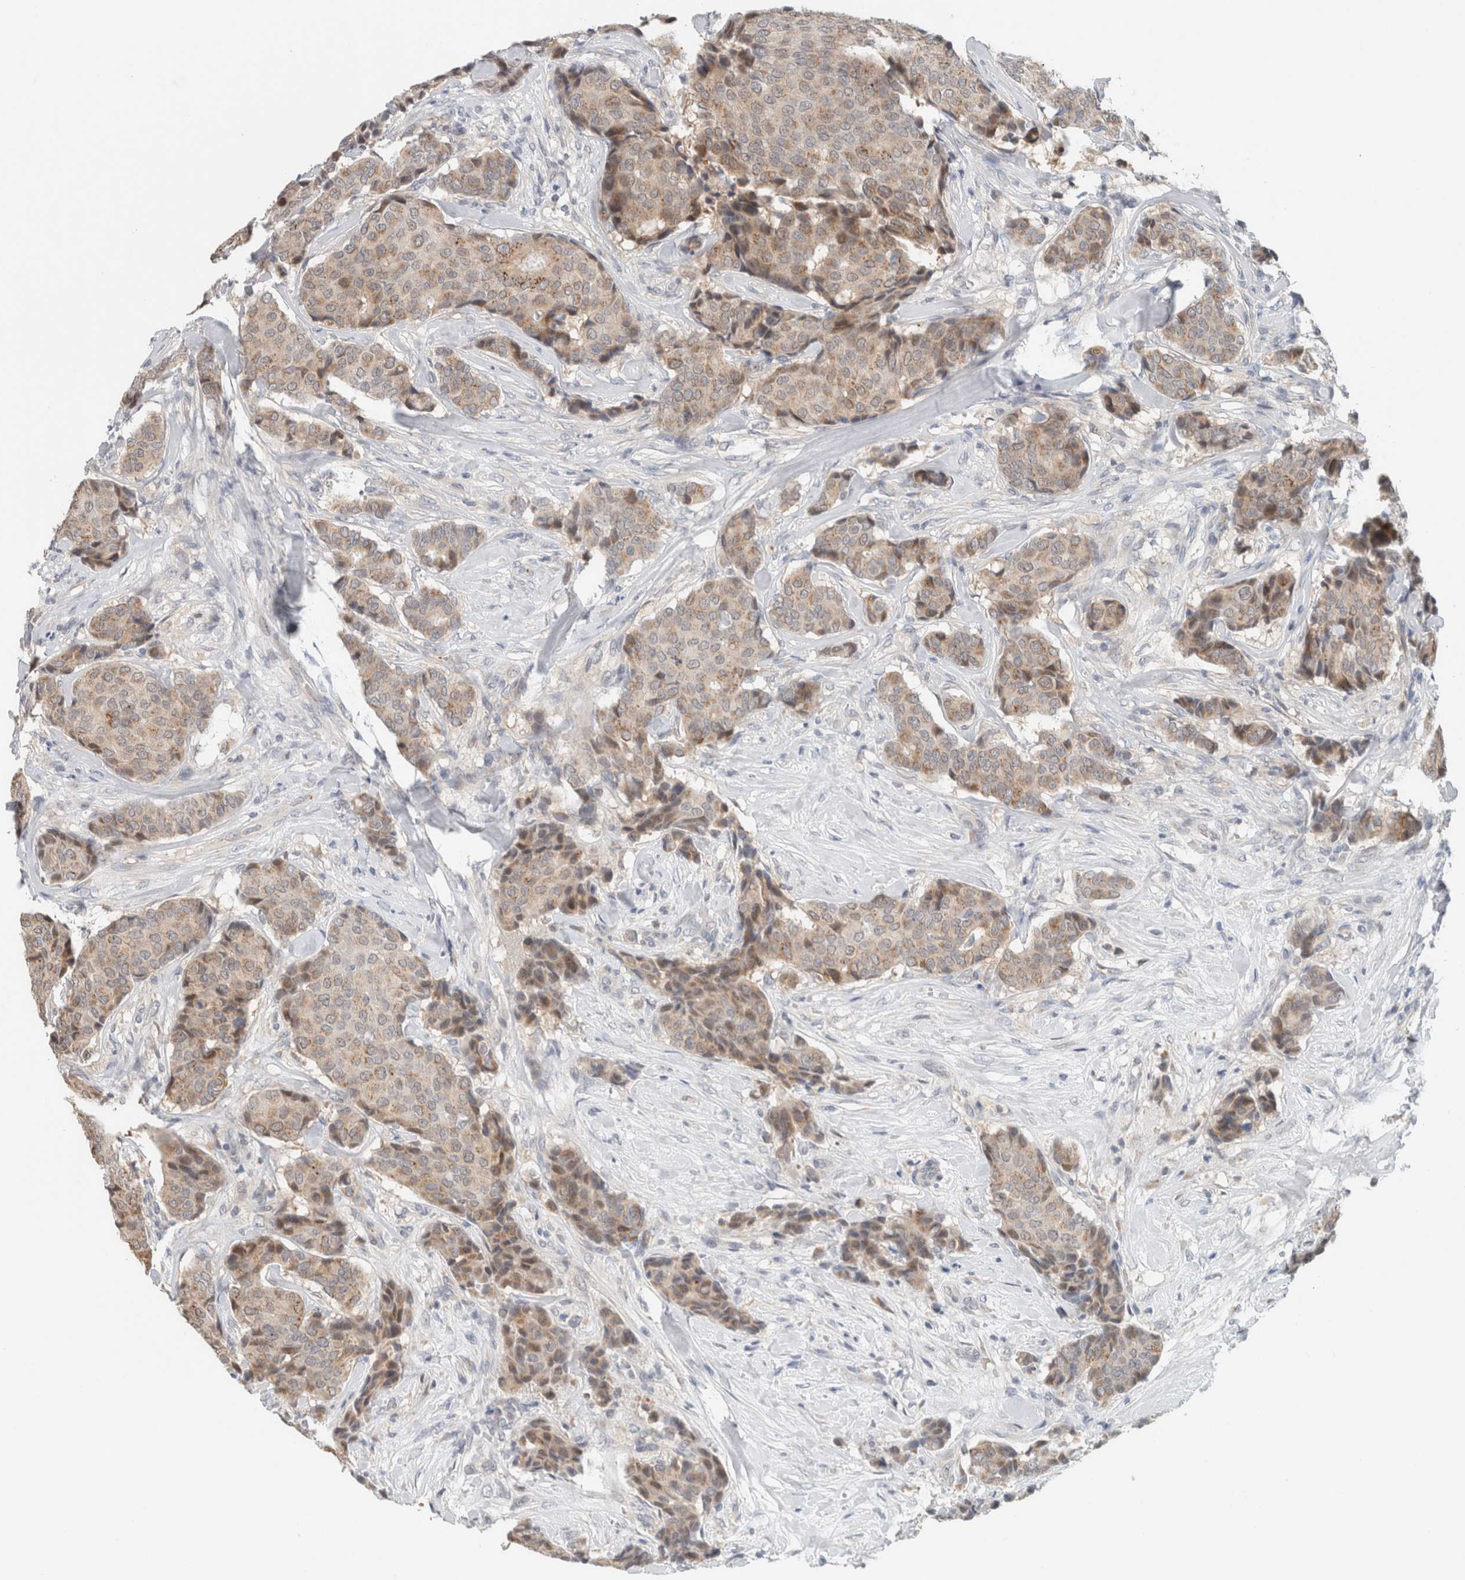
{"staining": {"intensity": "weak", "quantity": ">75%", "location": "cytoplasmic/membranous"}, "tissue": "breast cancer", "cell_type": "Tumor cells", "image_type": "cancer", "snomed": [{"axis": "morphology", "description": "Duct carcinoma"}, {"axis": "topography", "description": "Breast"}], "caption": "Immunohistochemistry (IHC) (DAB (3,3'-diaminobenzidine)) staining of invasive ductal carcinoma (breast) reveals weak cytoplasmic/membranous protein staining in about >75% of tumor cells.", "gene": "CRAT", "patient": {"sex": "female", "age": 75}}